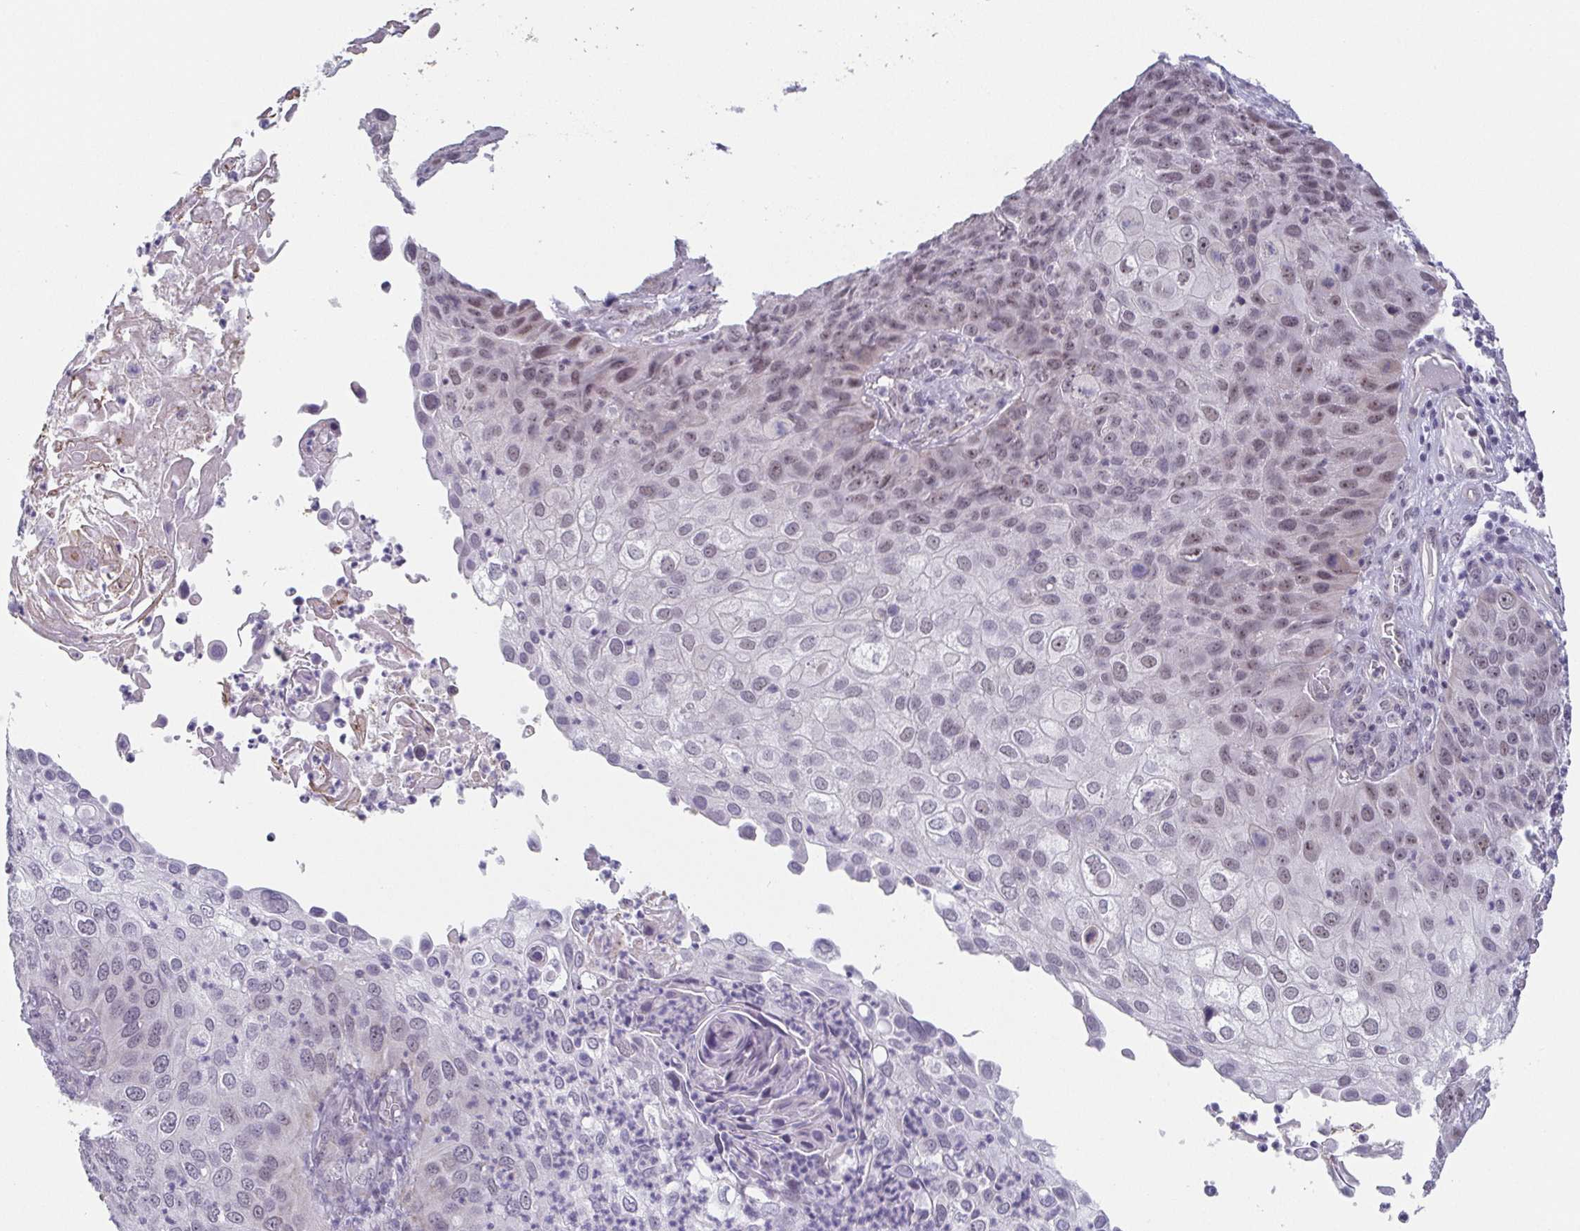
{"staining": {"intensity": "weak", "quantity": "<25%", "location": "nuclear"}, "tissue": "skin cancer", "cell_type": "Tumor cells", "image_type": "cancer", "snomed": [{"axis": "morphology", "description": "Squamous cell carcinoma, NOS"}, {"axis": "topography", "description": "Skin"}], "caption": "Skin cancer stained for a protein using IHC reveals no staining tumor cells.", "gene": "EXOSC7", "patient": {"sex": "male", "age": 87}}